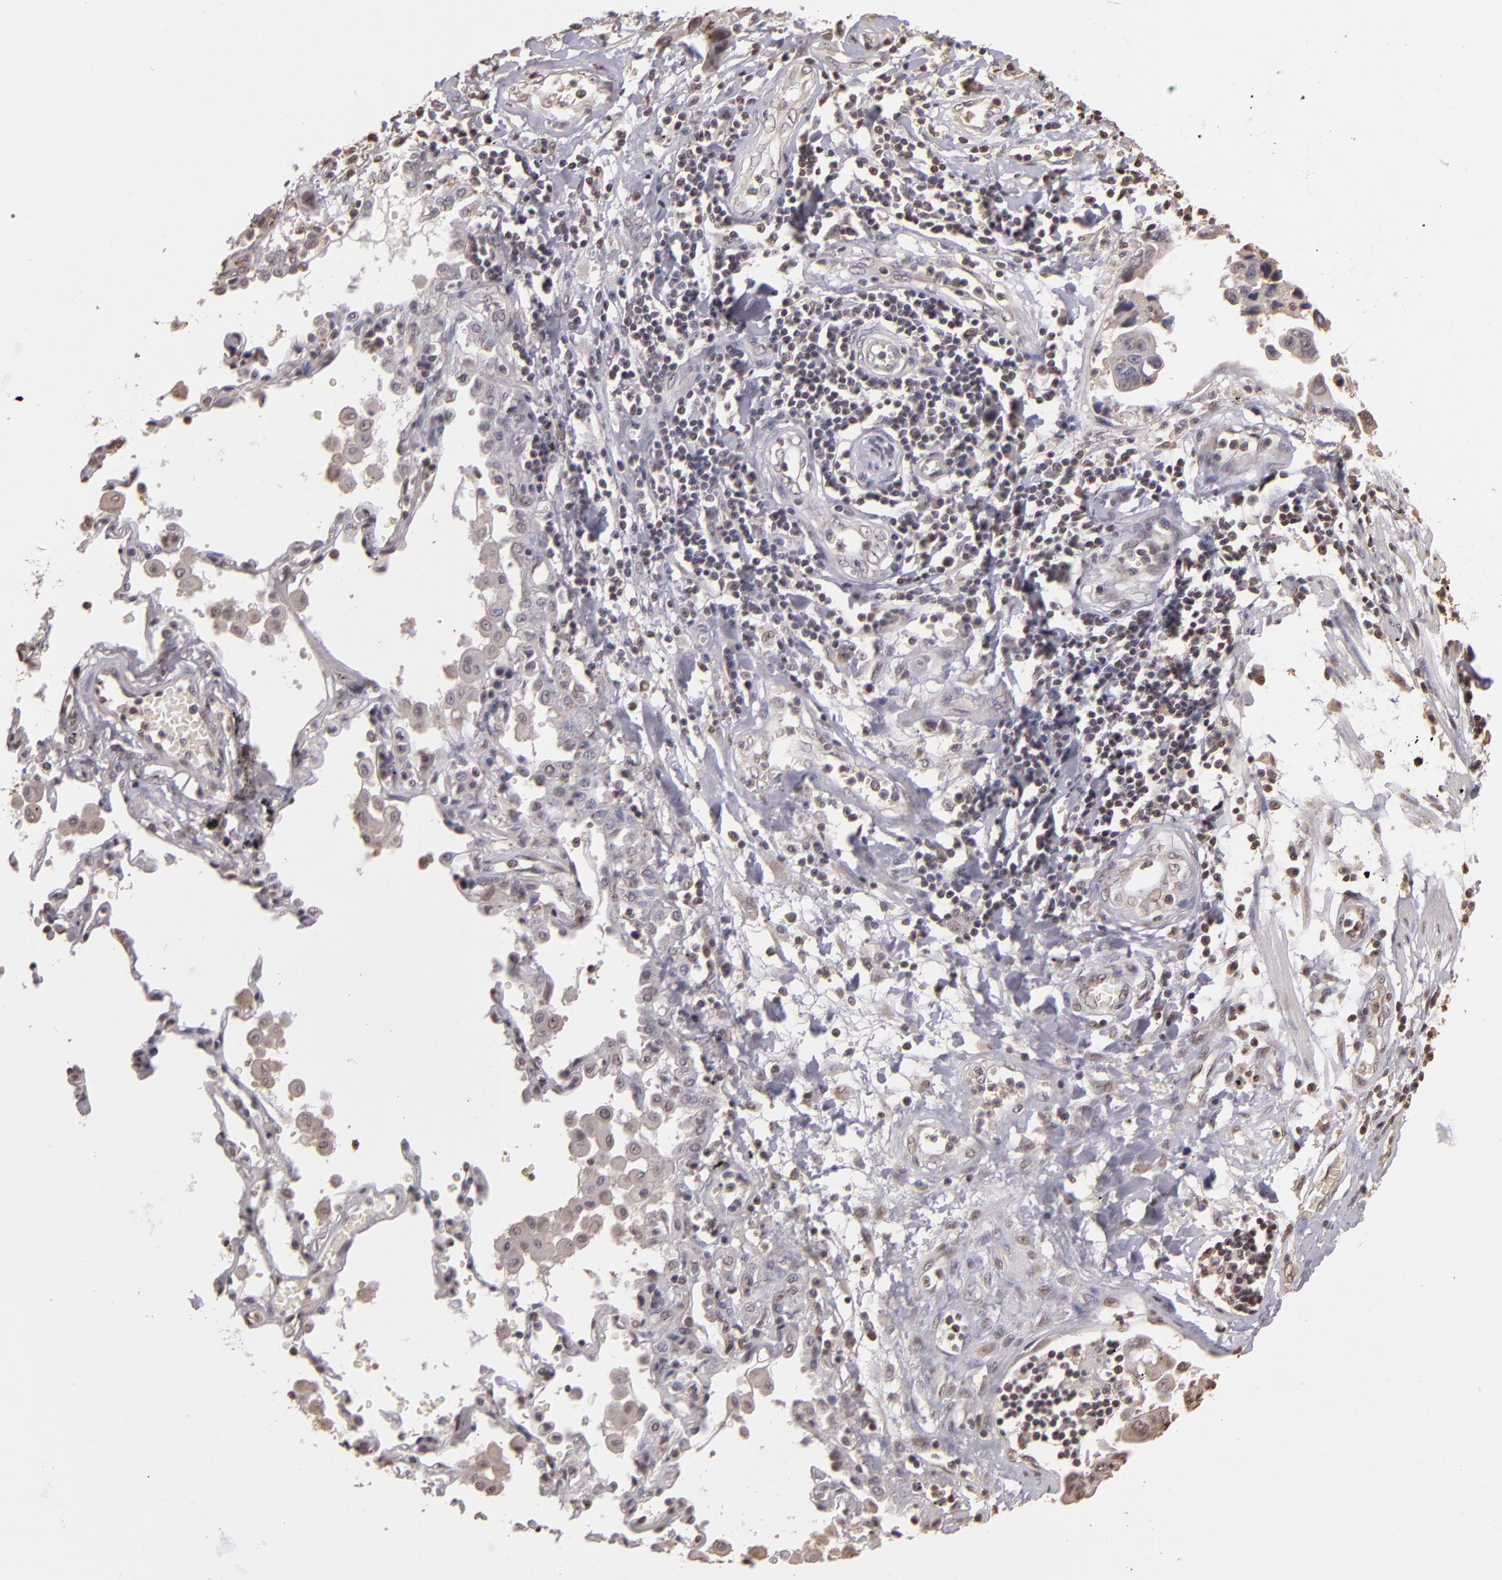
{"staining": {"intensity": "negative", "quantity": "none", "location": "none"}, "tissue": "lung cancer", "cell_type": "Tumor cells", "image_type": "cancer", "snomed": [{"axis": "morphology", "description": "Adenocarcinoma, NOS"}, {"axis": "topography", "description": "Lung"}], "caption": "DAB (3,3'-diaminobenzidine) immunohistochemical staining of human lung cancer (adenocarcinoma) exhibits no significant positivity in tumor cells.", "gene": "ARPC2", "patient": {"sex": "male", "age": 64}}